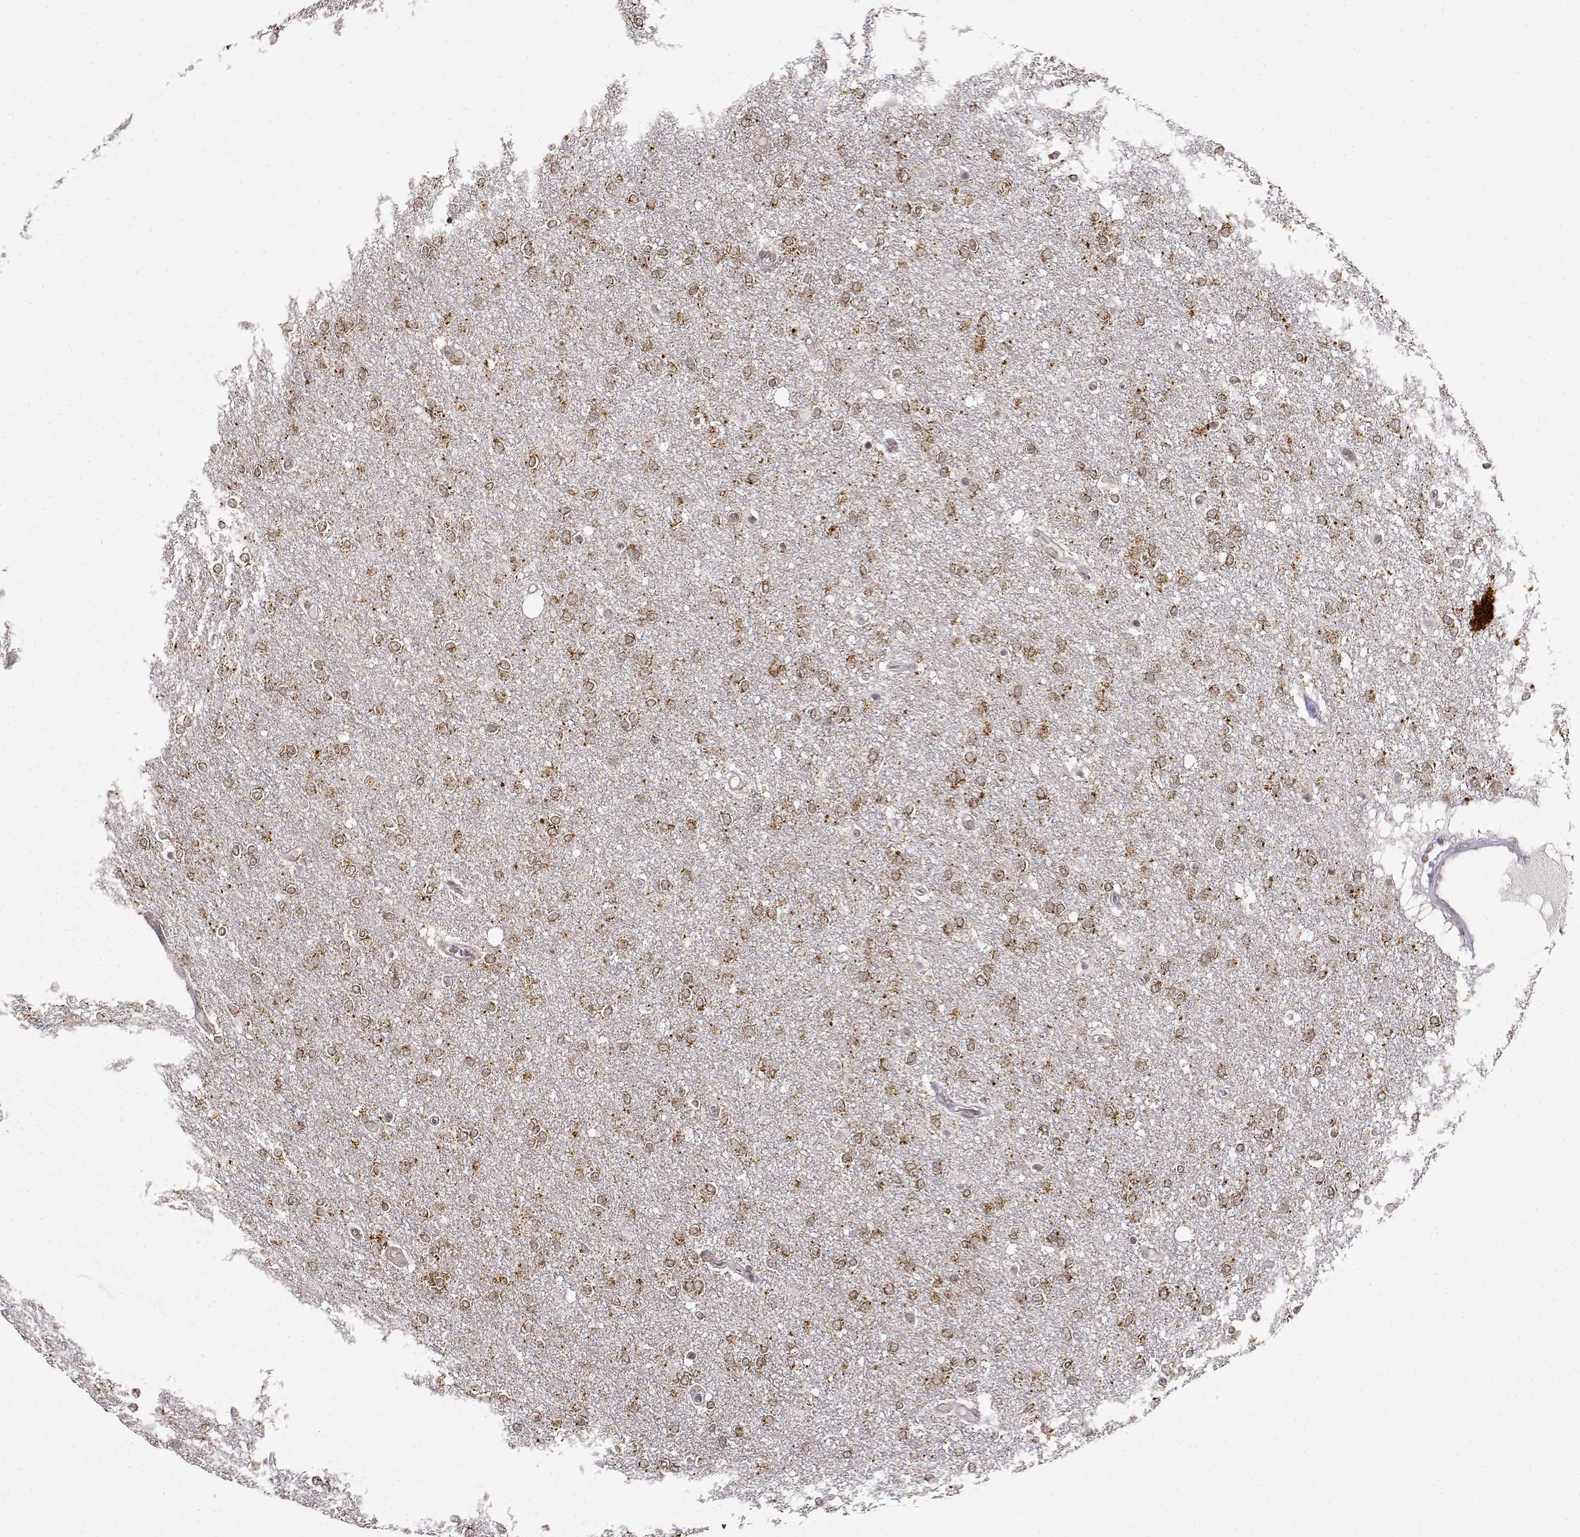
{"staining": {"intensity": "strong", "quantity": ">75%", "location": "cytoplasmic/membranous"}, "tissue": "glioma", "cell_type": "Tumor cells", "image_type": "cancer", "snomed": [{"axis": "morphology", "description": "Glioma, malignant, High grade"}, {"axis": "topography", "description": "Brain"}], "caption": "Immunohistochemistry (IHC) micrograph of human glioma stained for a protein (brown), which demonstrates high levels of strong cytoplasmic/membranous positivity in approximately >75% of tumor cells.", "gene": "RNF13", "patient": {"sex": "female", "age": 61}}